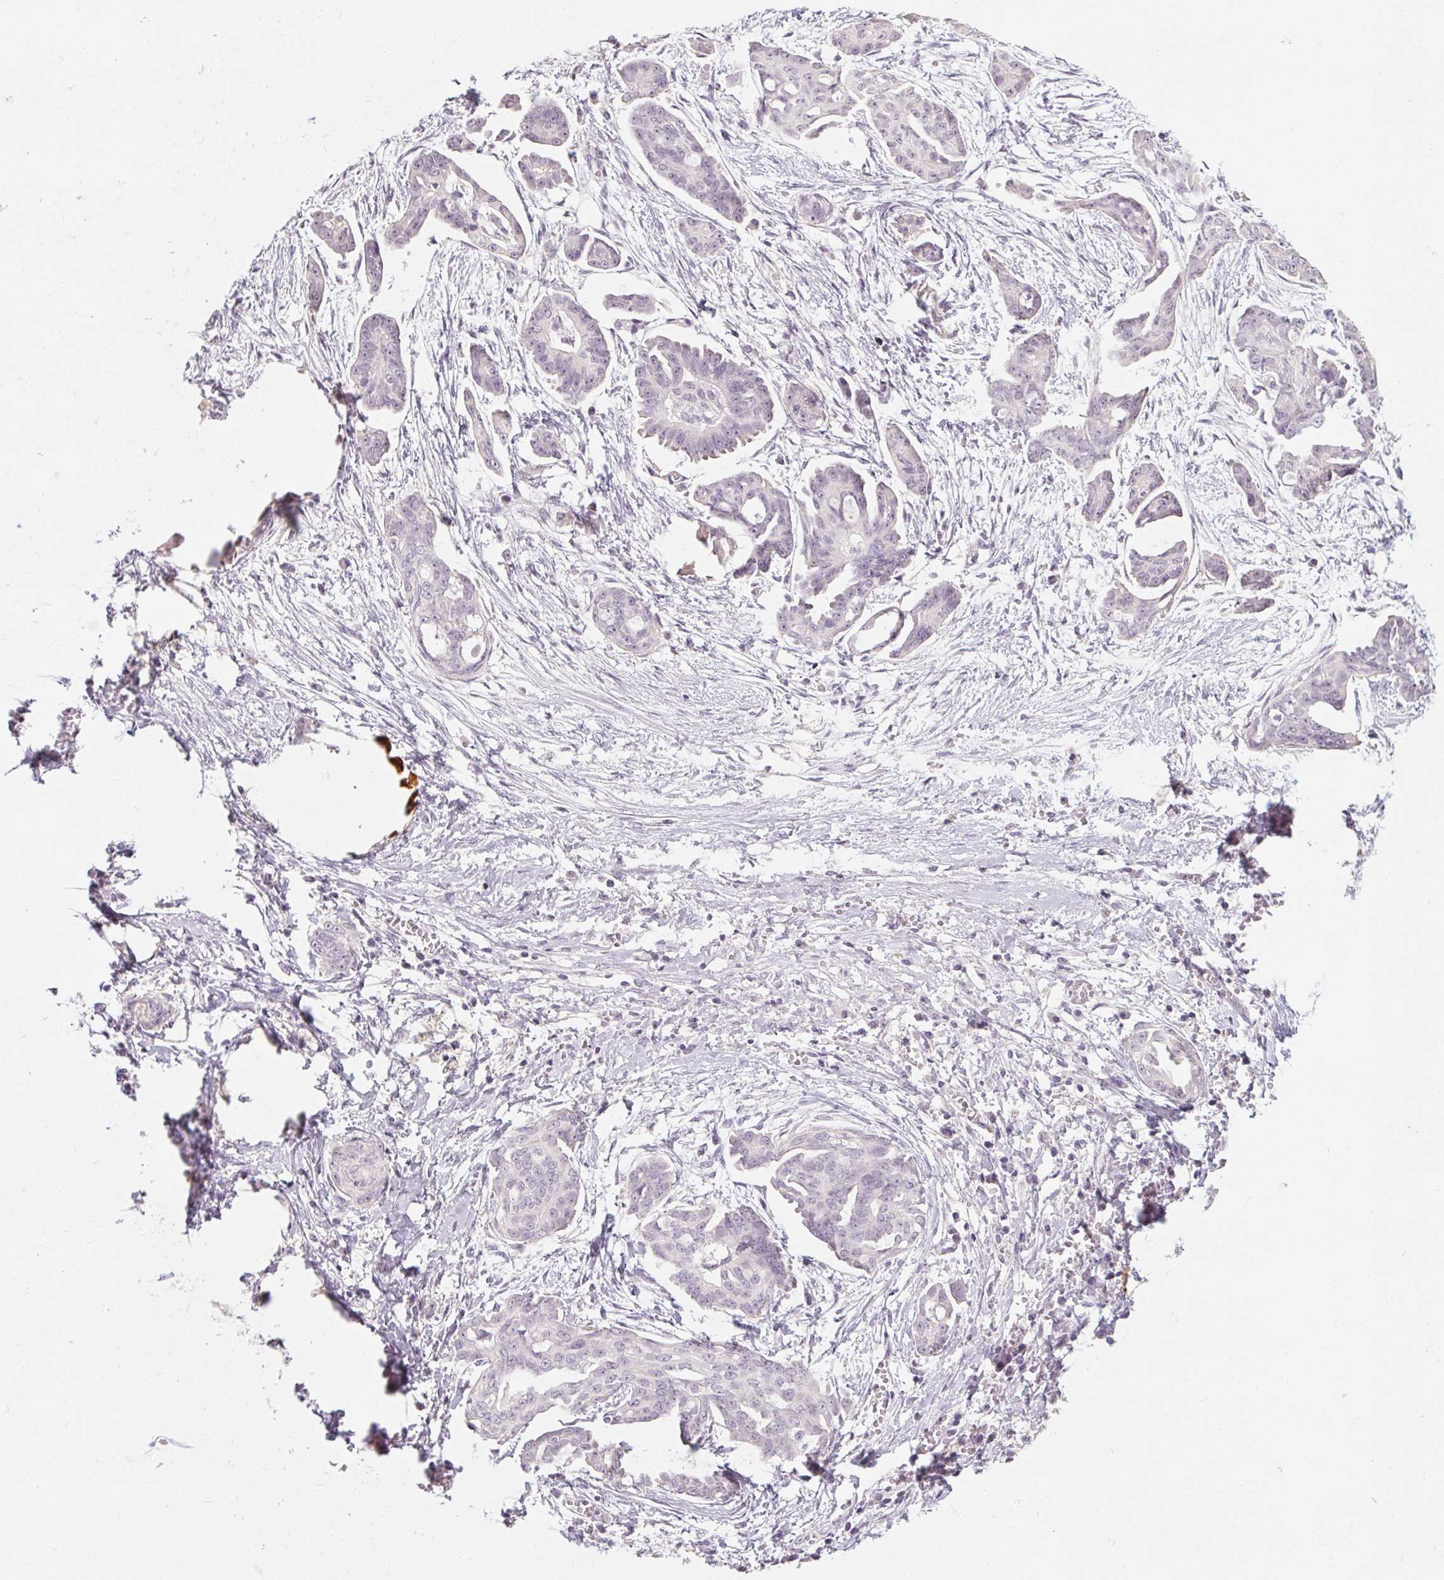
{"staining": {"intensity": "negative", "quantity": "none", "location": "none"}, "tissue": "ovarian cancer", "cell_type": "Tumor cells", "image_type": "cancer", "snomed": [{"axis": "morphology", "description": "Cystadenocarcinoma, serous, NOS"}, {"axis": "topography", "description": "Ovary"}], "caption": "DAB immunohistochemical staining of ovarian serous cystadenocarcinoma shows no significant positivity in tumor cells.", "gene": "CAPZA3", "patient": {"sex": "female", "age": 71}}